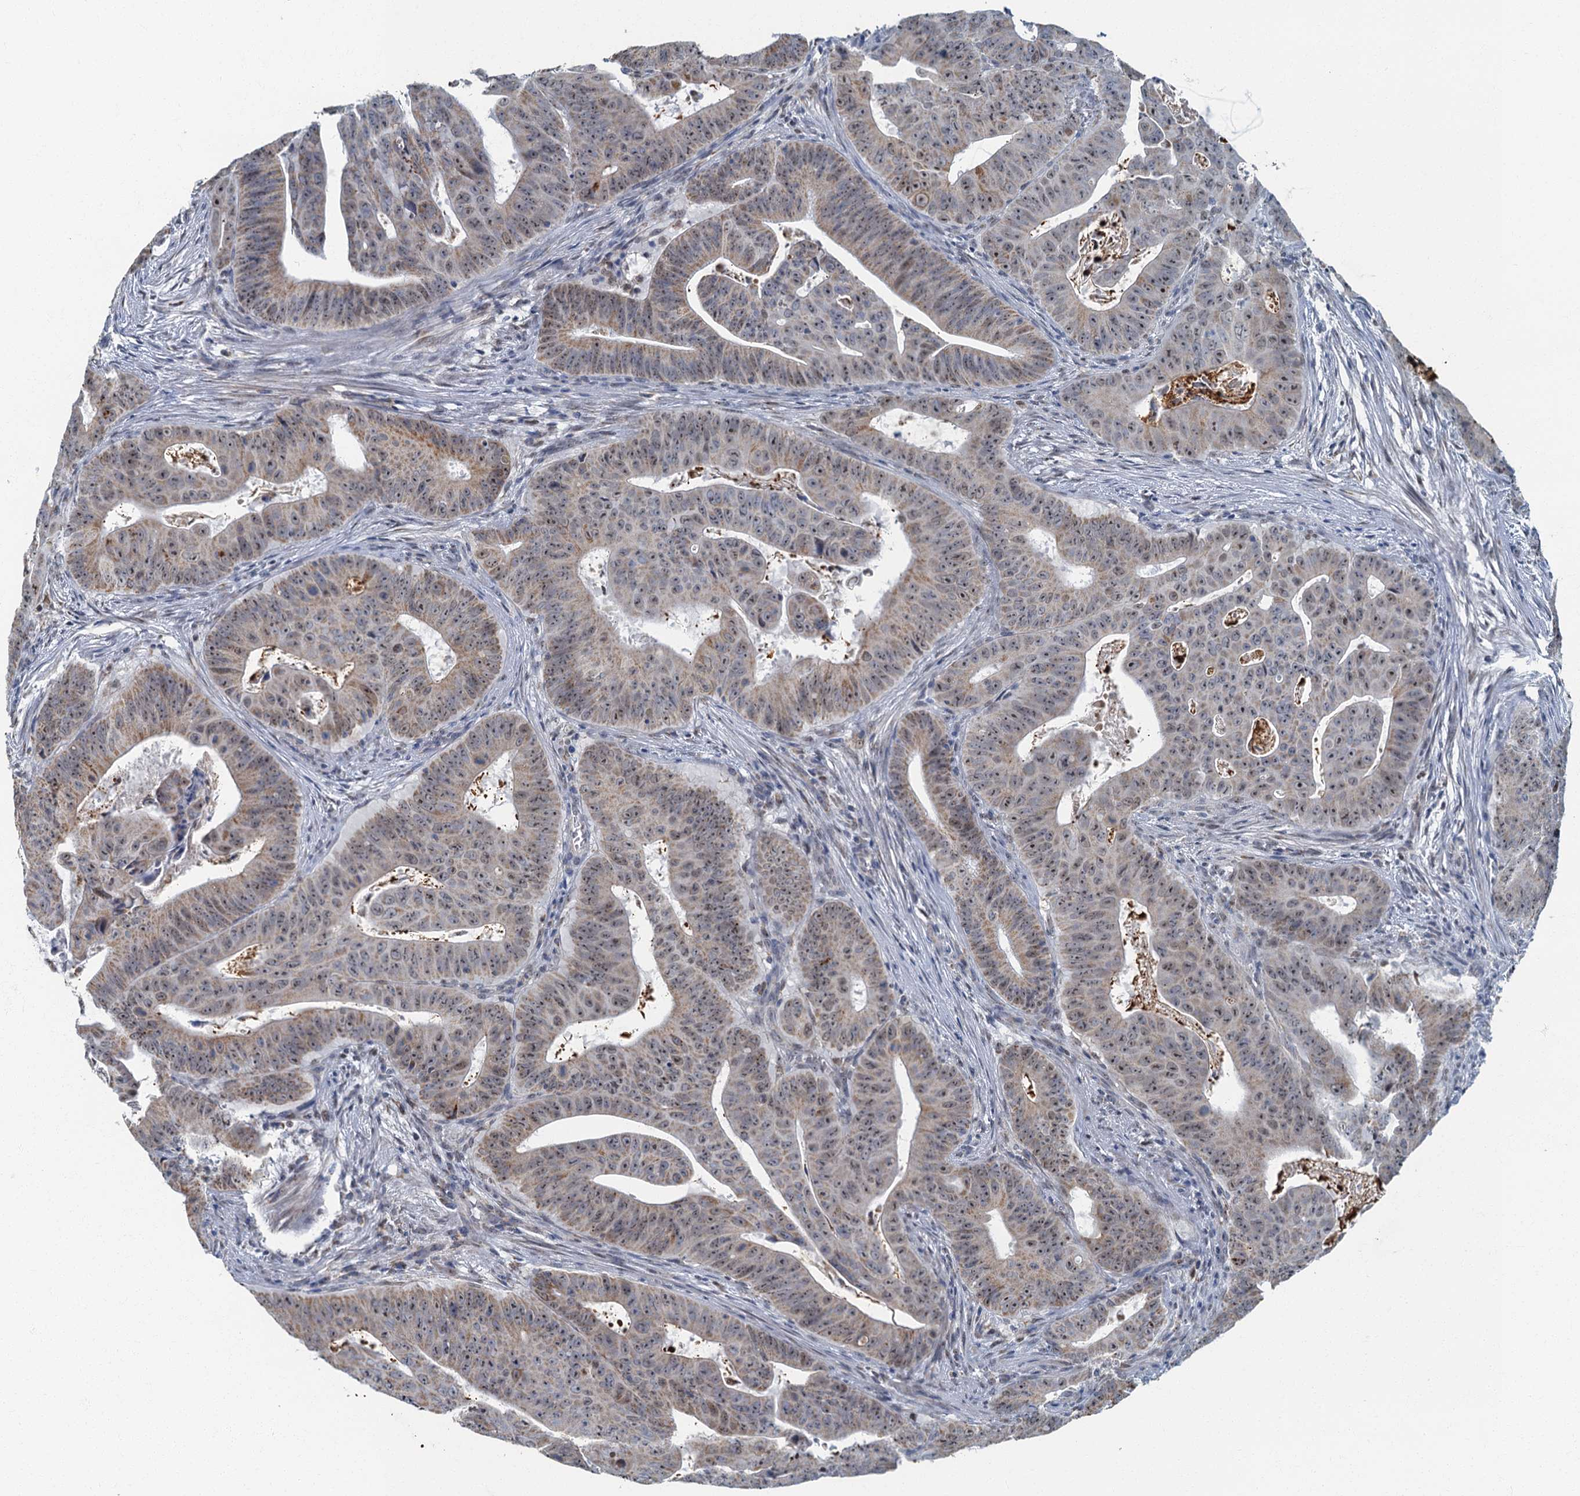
{"staining": {"intensity": "weak", "quantity": "25%-75%", "location": "cytoplasmic/membranous,nuclear"}, "tissue": "colorectal cancer", "cell_type": "Tumor cells", "image_type": "cancer", "snomed": [{"axis": "morphology", "description": "Adenocarcinoma, NOS"}, {"axis": "topography", "description": "Rectum"}], "caption": "Immunohistochemical staining of colorectal cancer demonstrates weak cytoplasmic/membranous and nuclear protein expression in approximately 25%-75% of tumor cells.", "gene": "RAD9B", "patient": {"sex": "female", "age": 75}}